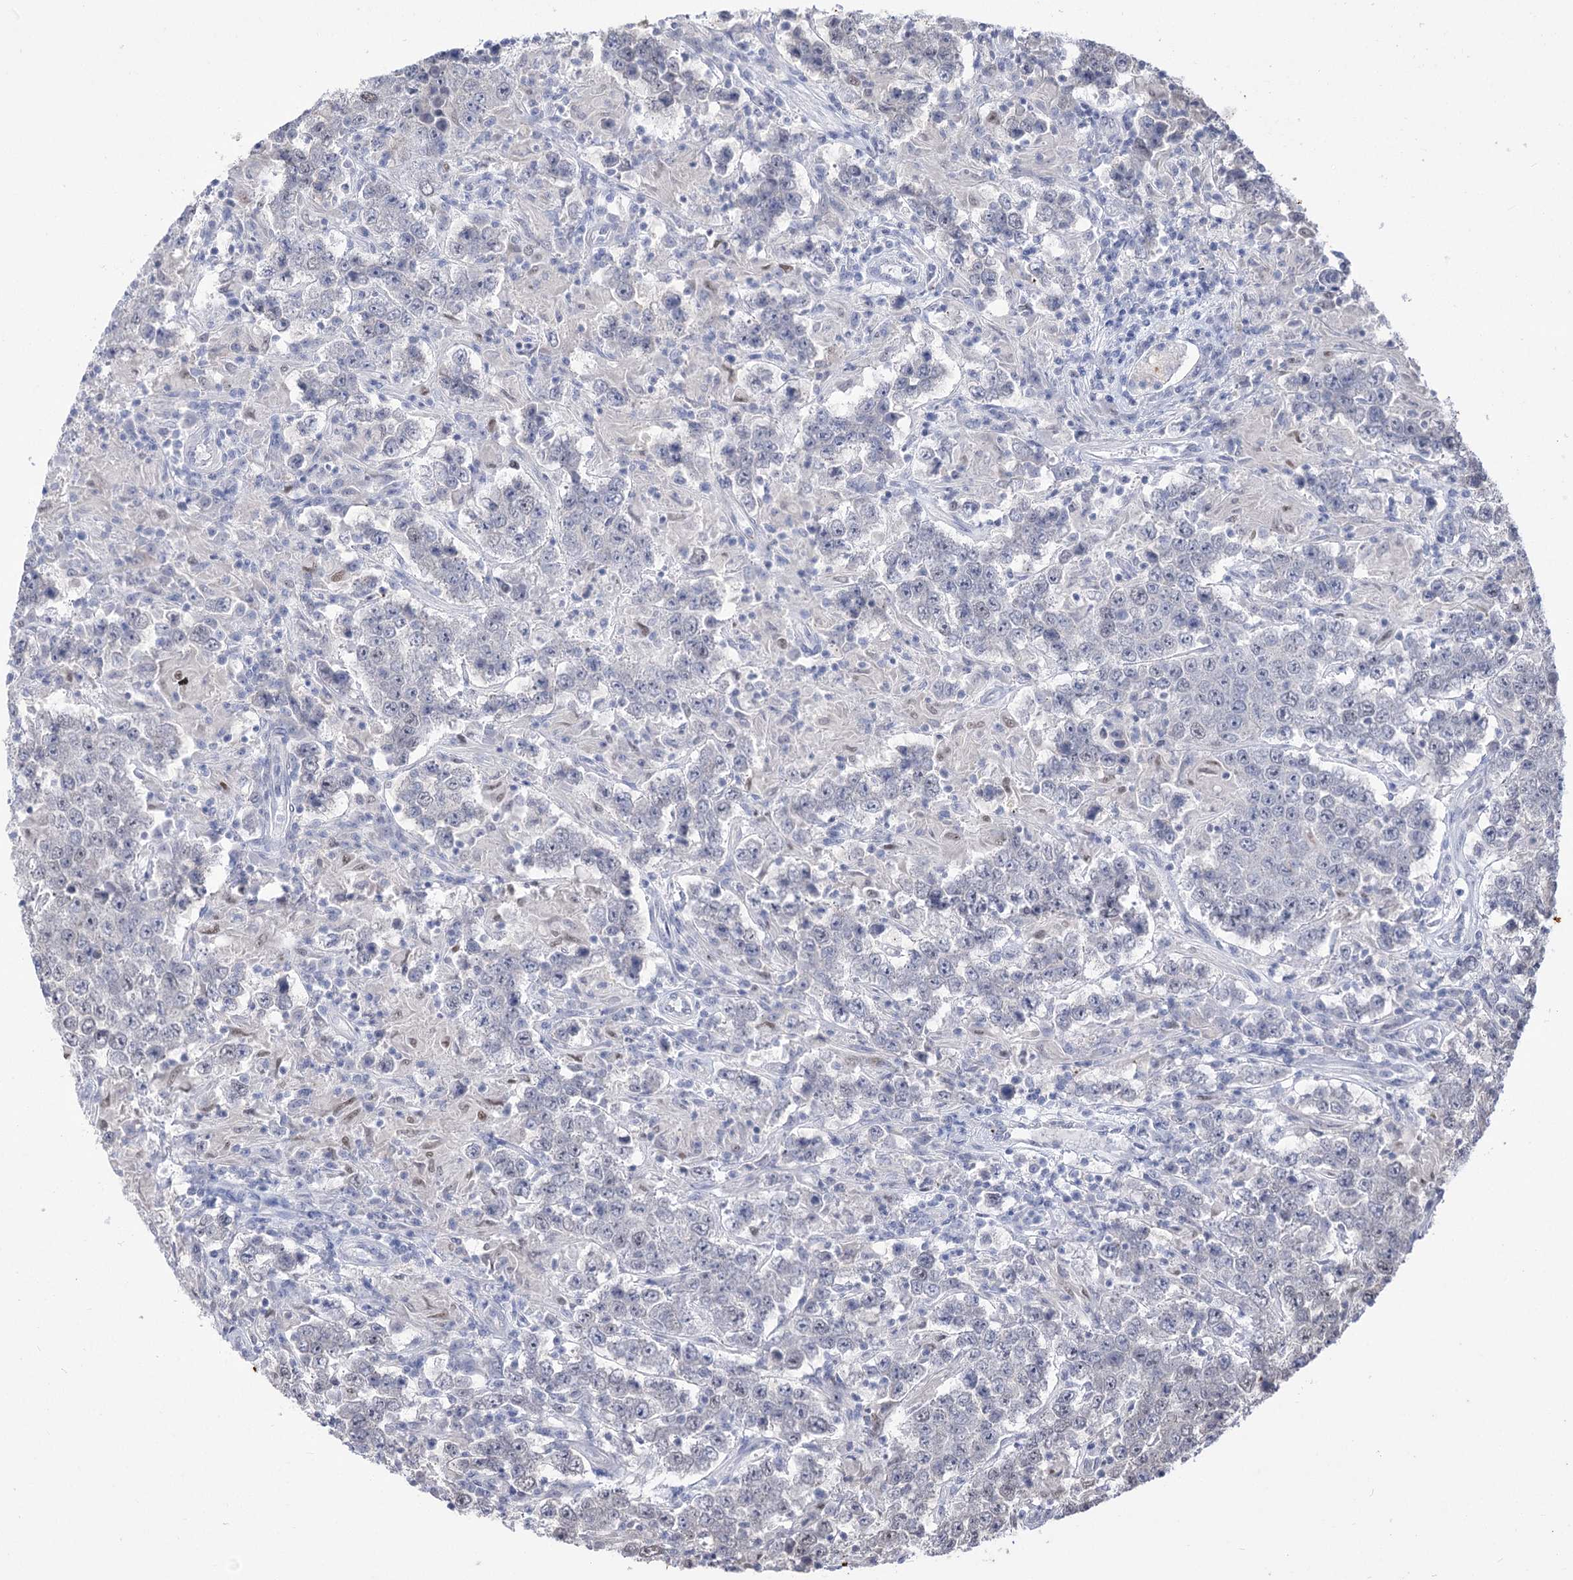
{"staining": {"intensity": "negative", "quantity": "none", "location": "none"}, "tissue": "testis cancer", "cell_type": "Tumor cells", "image_type": "cancer", "snomed": [{"axis": "morphology", "description": "Normal tissue, NOS"}, {"axis": "morphology", "description": "Urothelial carcinoma, High grade"}, {"axis": "morphology", "description": "Seminoma, NOS"}, {"axis": "morphology", "description": "Carcinoma, Embryonal, NOS"}, {"axis": "topography", "description": "Urinary bladder"}, {"axis": "topography", "description": "Testis"}], "caption": "A histopathology image of human testis cancer (seminoma) is negative for staining in tumor cells.", "gene": "SIAE", "patient": {"sex": "male", "age": 41}}